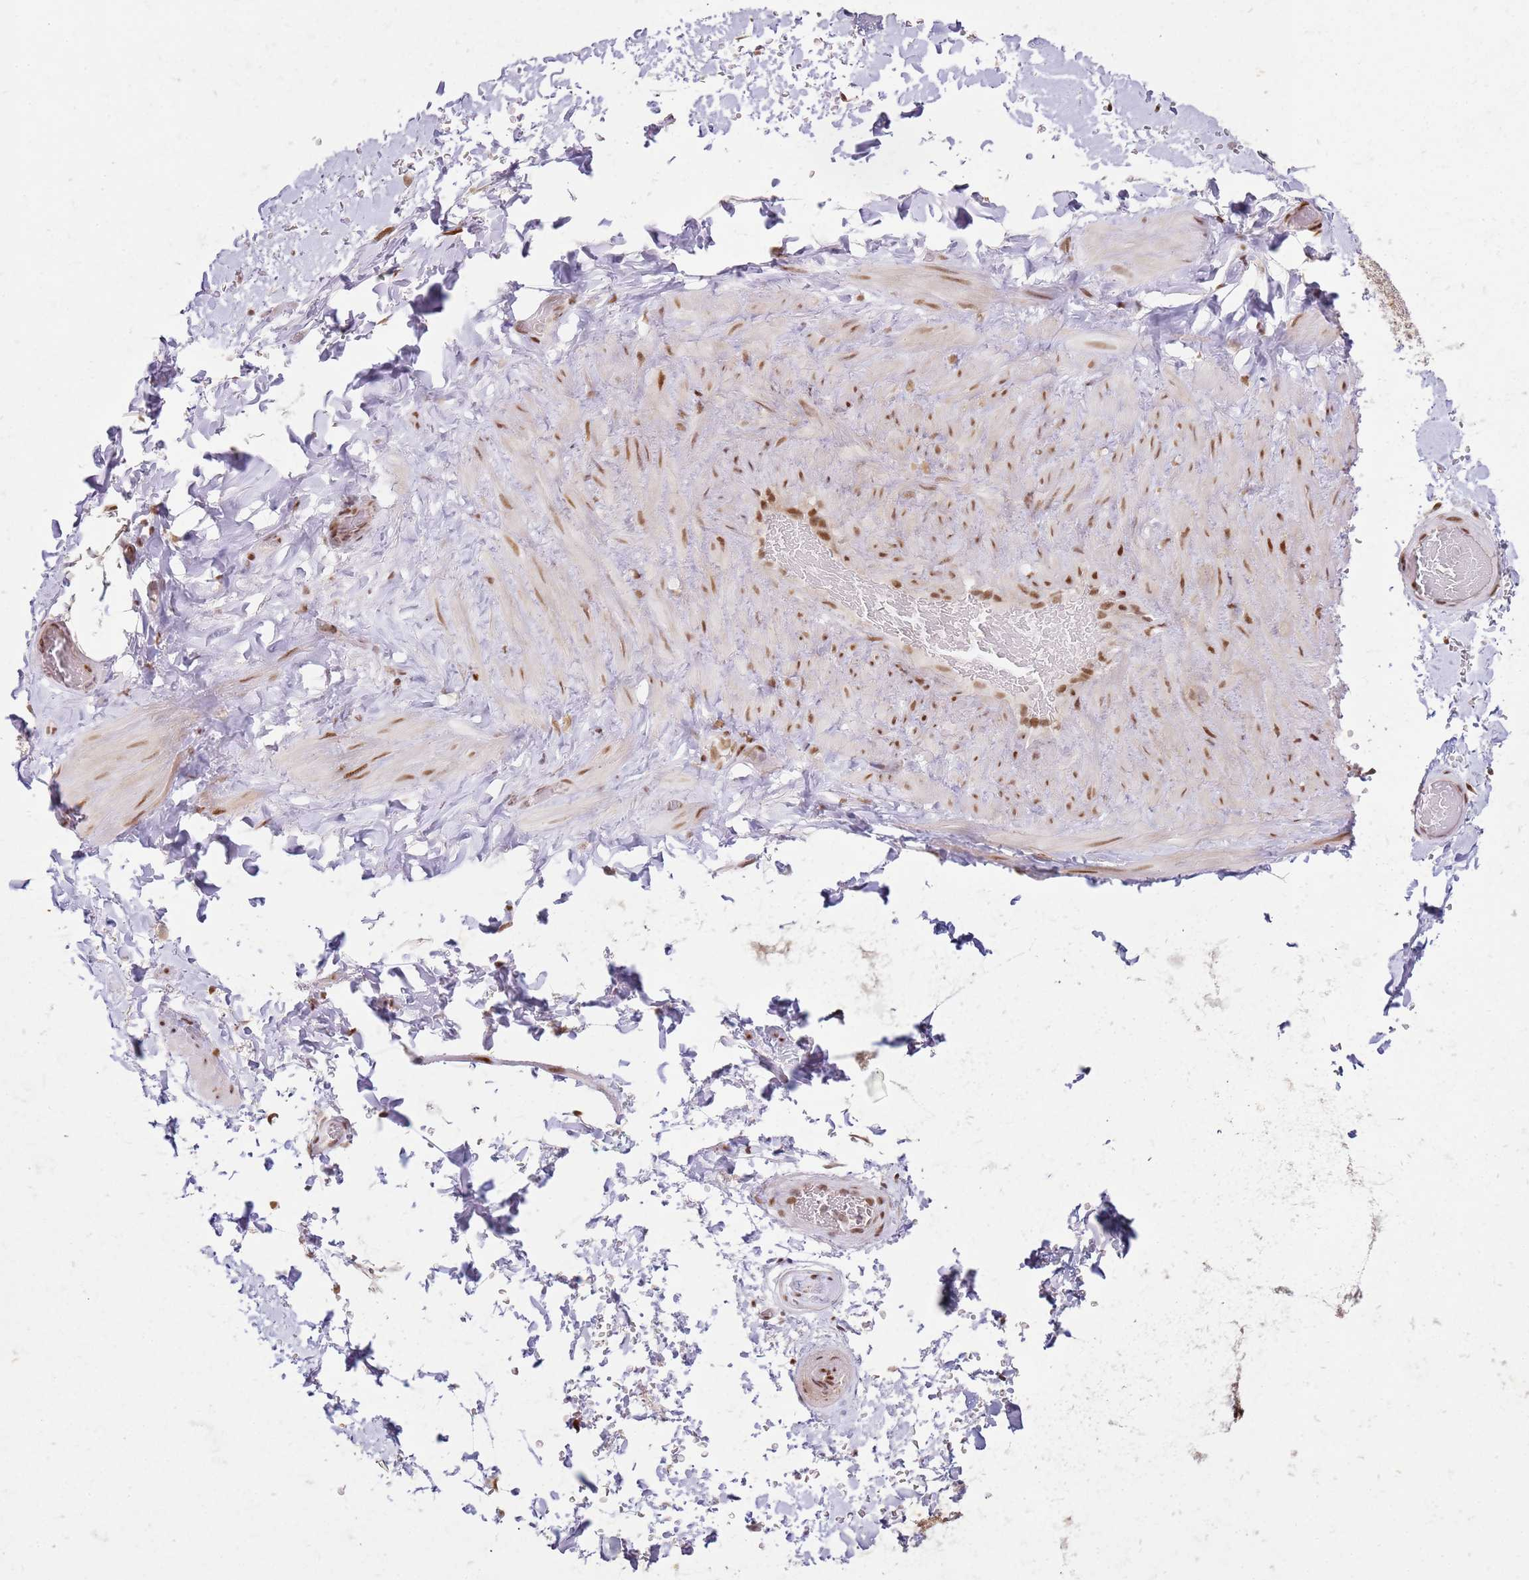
{"staining": {"intensity": "weak", "quantity": "25%-75%", "location": "nuclear"}, "tissue": "adipose tissue", "cell_type": "Adipocytes", "image_type": "normal", "snomed": [{"axis": "morphology", "description": "Normal tissue, NOS"}, {"axis": "topography", "description": "Soft tissue"}, {"axis": "topography", "description": "Vascular tissue"}], "caption": "Adipose tissue stained with a brown dye exhibits weak nuclear positive expression in about 25%-75% of adipocytes.", "gene": "PHC2", "patient": {"sex": "male", "age": 41}}